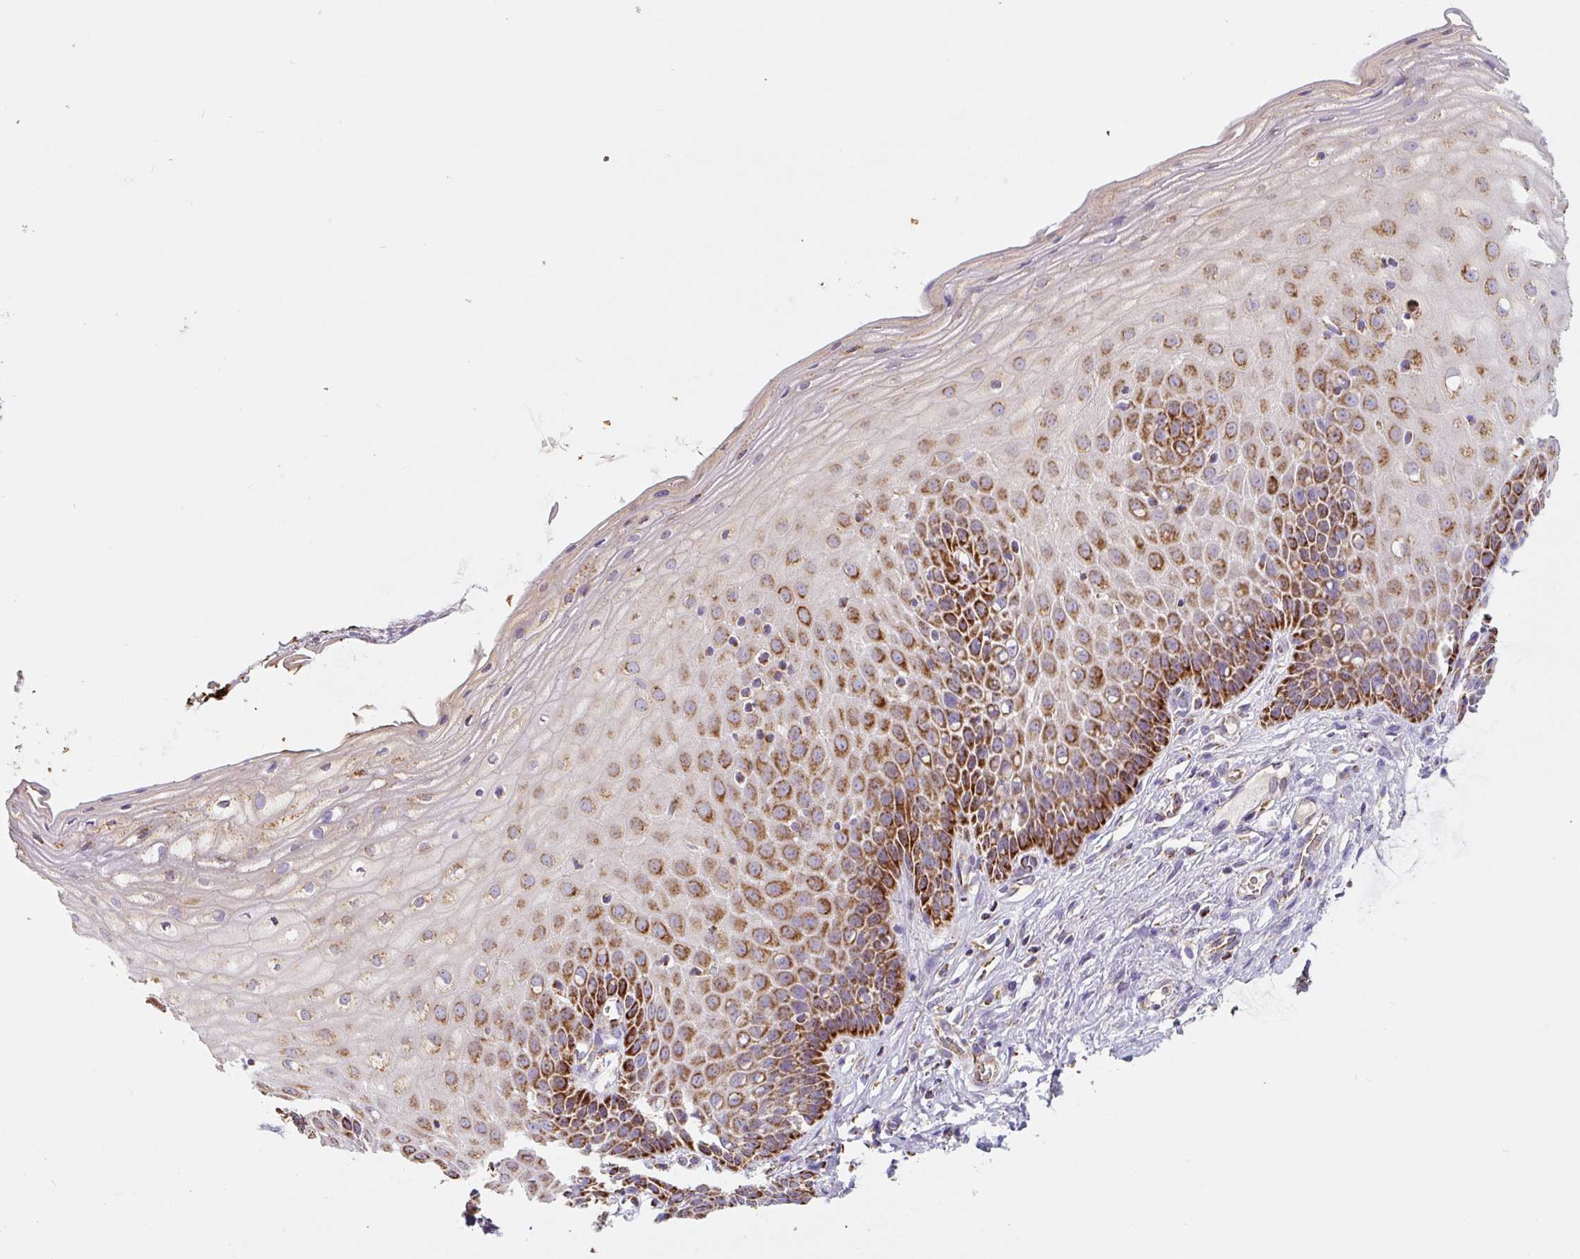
{"staining": {"intensity": "strong", "quantity": ">75%", "location": "cytoplasmic/membranous"}, "tissue": "cervix", "cell_type": "Glandular cells", "image_type": "normal", "snomed": [{"axis": "morphology", "description": "Normal tissue, NOS"}, {"axis": "topography", "description": "Cervix"}], "caption": "Immunohistochemistry (IHC) of benign human cervix reveals high levels of strong cytoplasmic/membranous positivity in approximately >75% of glandular cells. The protein is shown in brown color, while the nuclei are stained blue.", "gene": "MT", "patient": {"sex": "female", "age": 36}}